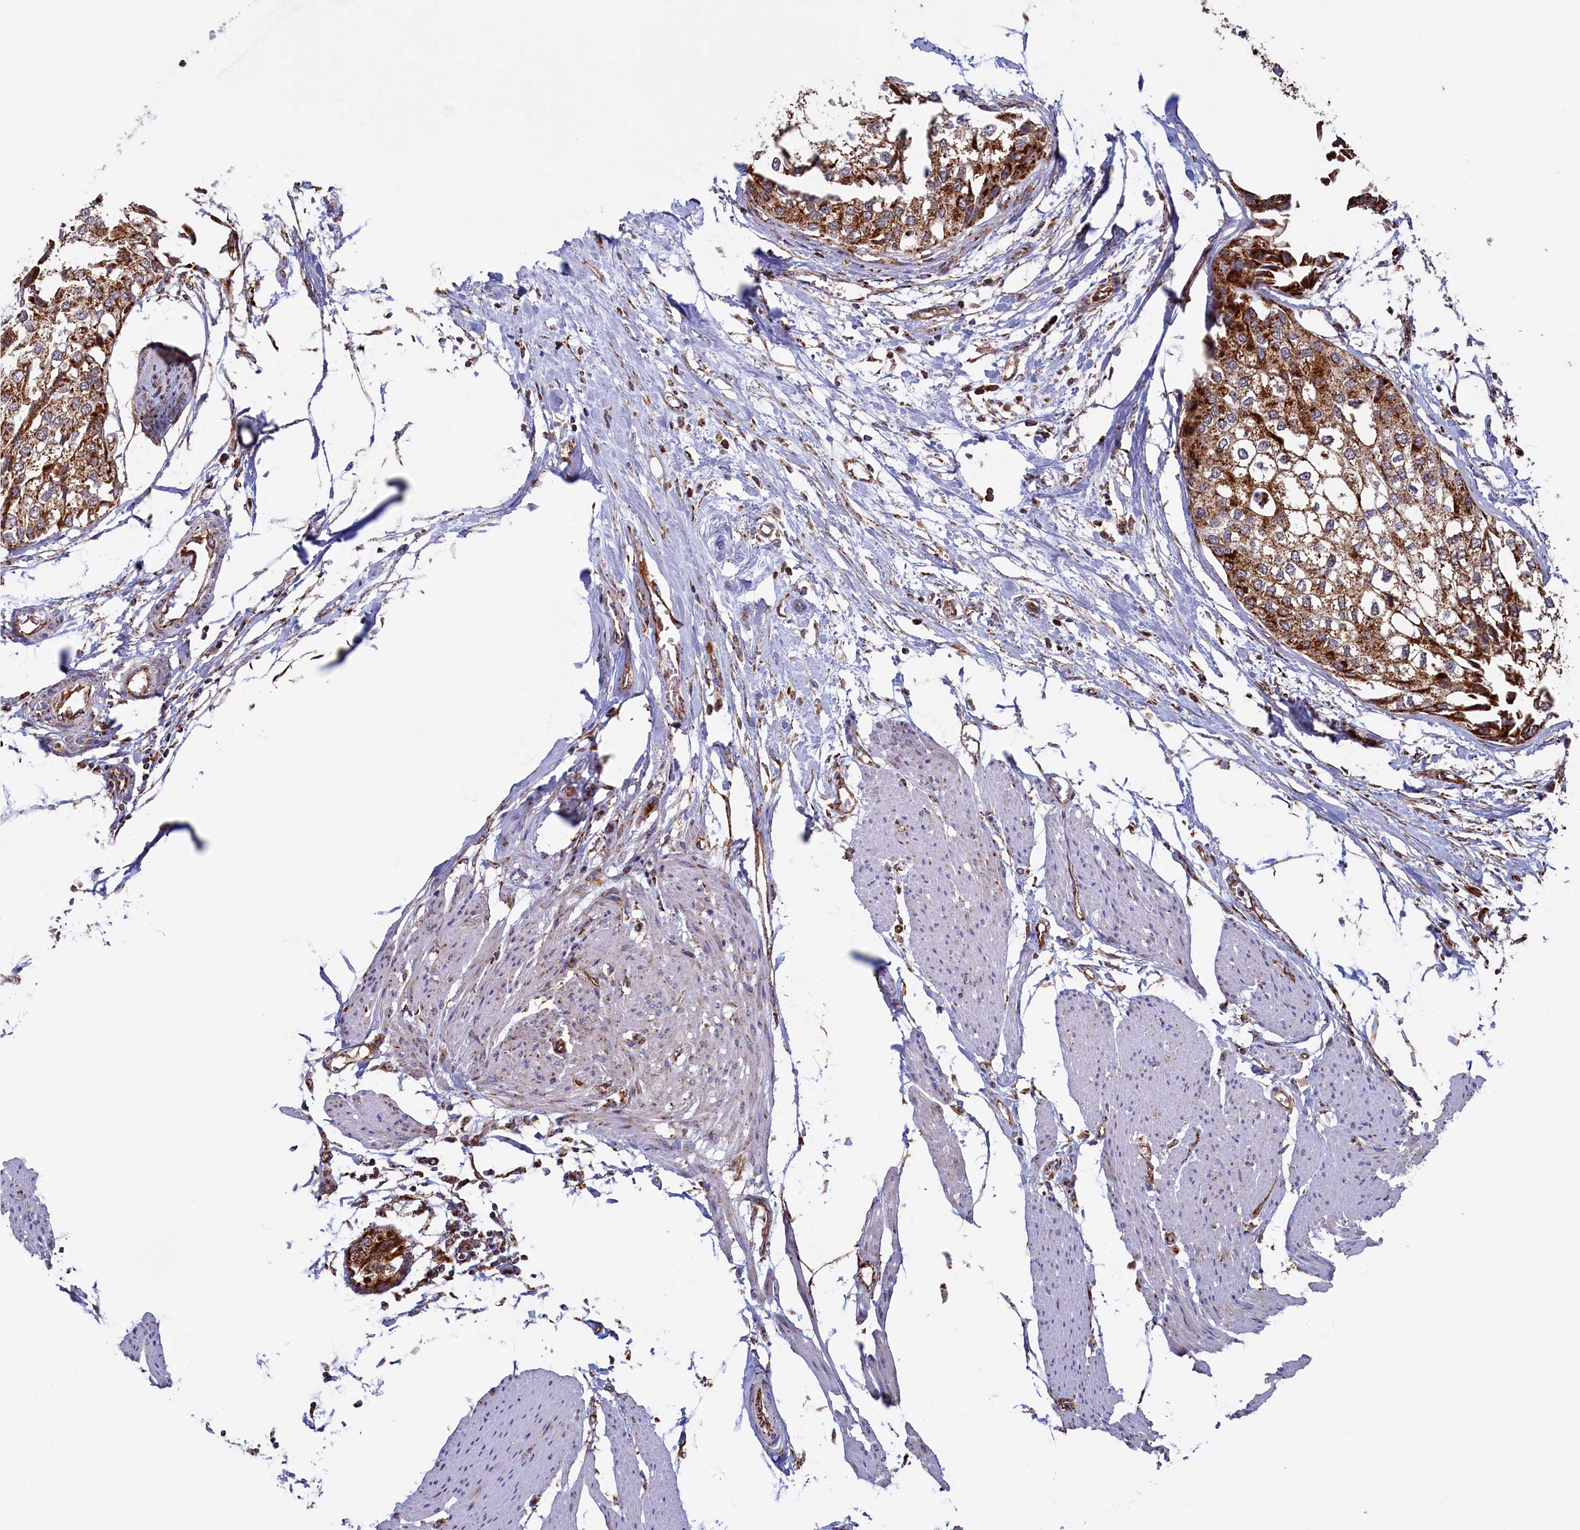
{"staining": {"intensity": "strong", "quantity": ">75%", "location": "cytoplasmic/membranous"}, "tissue": "urothelial cancer", "cell_type": "Tumor cells", "image_type": "cancer", "snomed": [{"axis": "morphology", "description": "Urothelial carcinoma, High grade"}, {"axis": "topography", "description": "Urinary bladder"}], "caption": "The immunohistochemical stain highlights strong cytoplasmic/membranous staining in tumor cells of urothelial carcinoma (high-grade) tissue.", "gene": "UBE3B", "patient": {"sex": "male", "age": 64}}